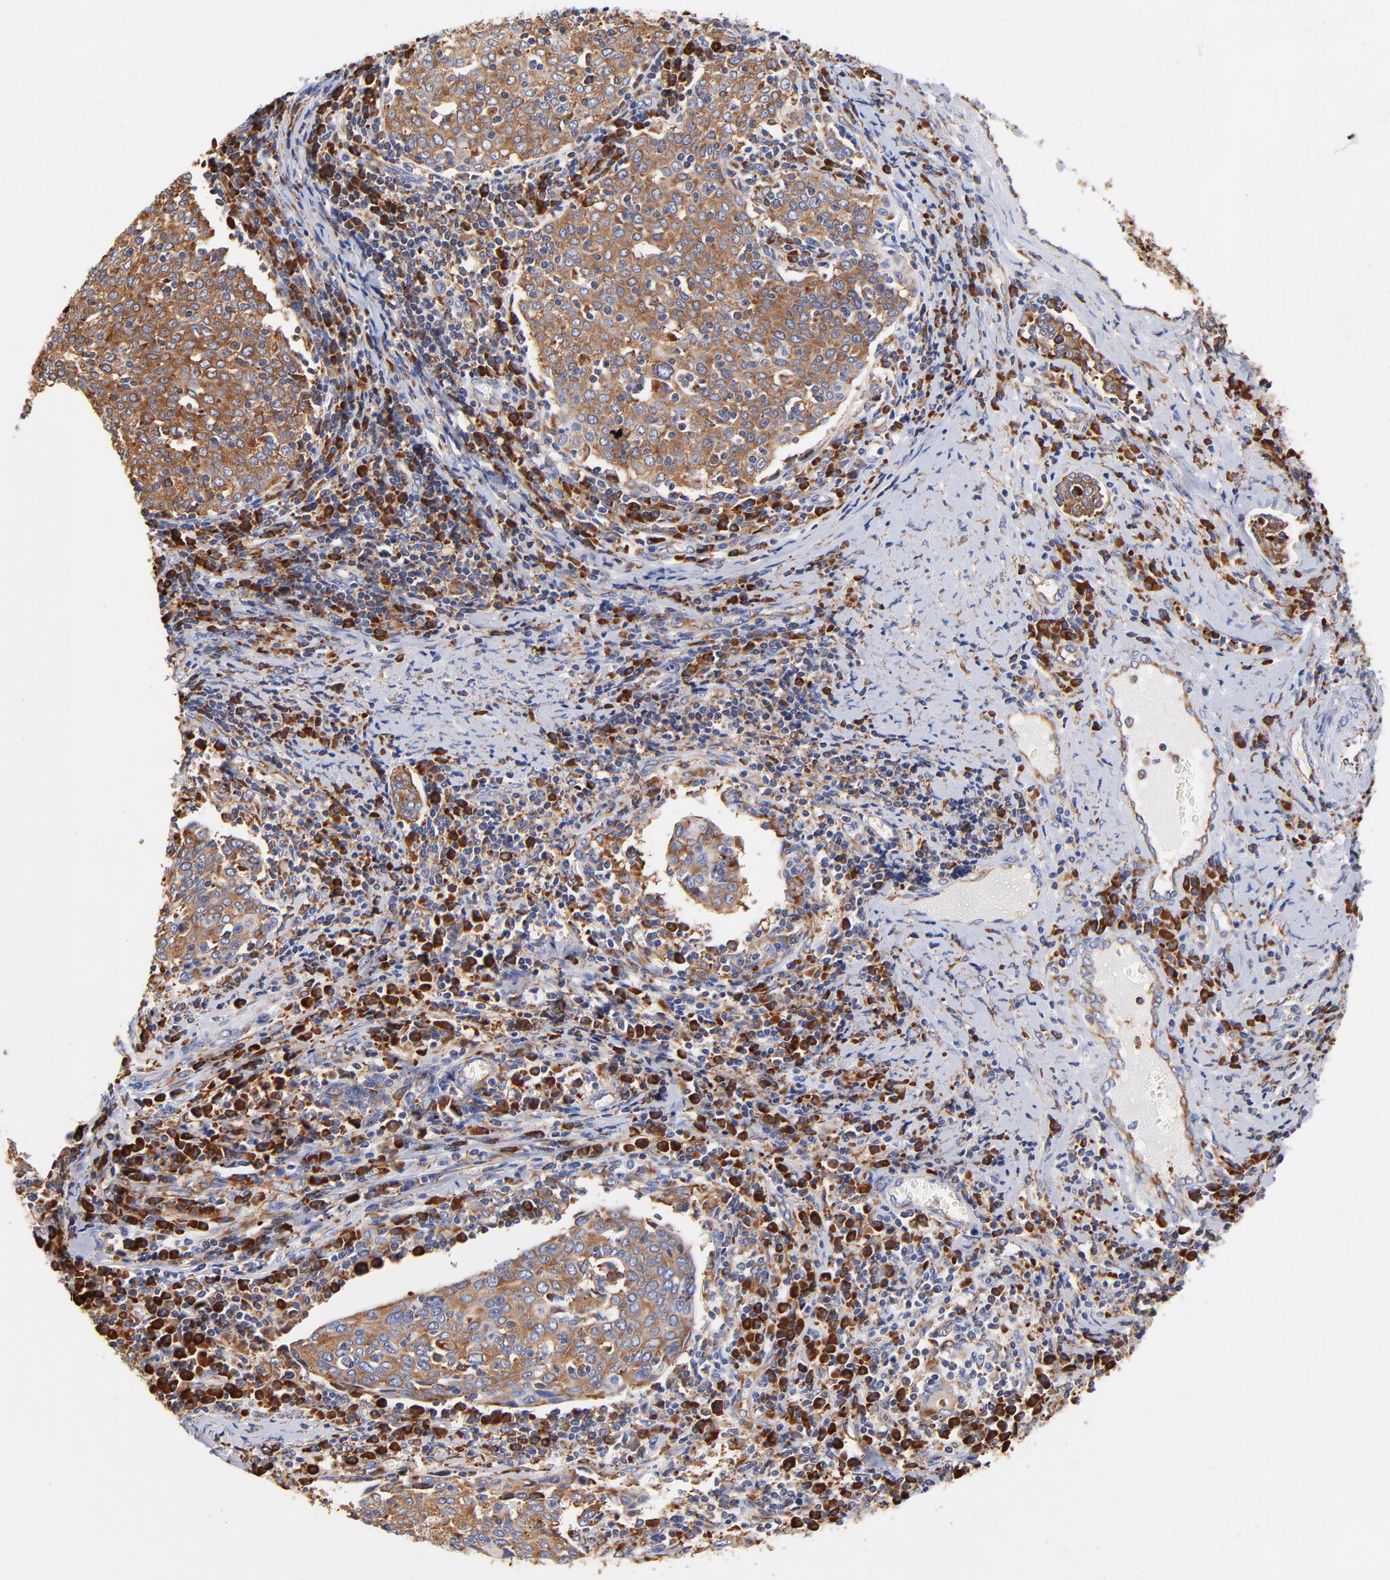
{"staining": {"intensity": "moderate", "quantity": ">75%", "location": "cytoplasmic/membranous"}, "tissue": "cervical cancer", "cell_type": "Tumor cells", "image_type": "cancer", "snomed": [{"axis": "morphology", "description": "Squamous cell carcinoma, NOS"}, {"axis": "topography", "description": "Cervix"}], "caption": "A medium amount of moderate cytoplasmic/membranous expression is appreciated in approximately >75% of tumor cells in cervical squamous cell carcinoma tissue.", "gene": "RPL27", "patient": {"sex": "female", "age": 40}}